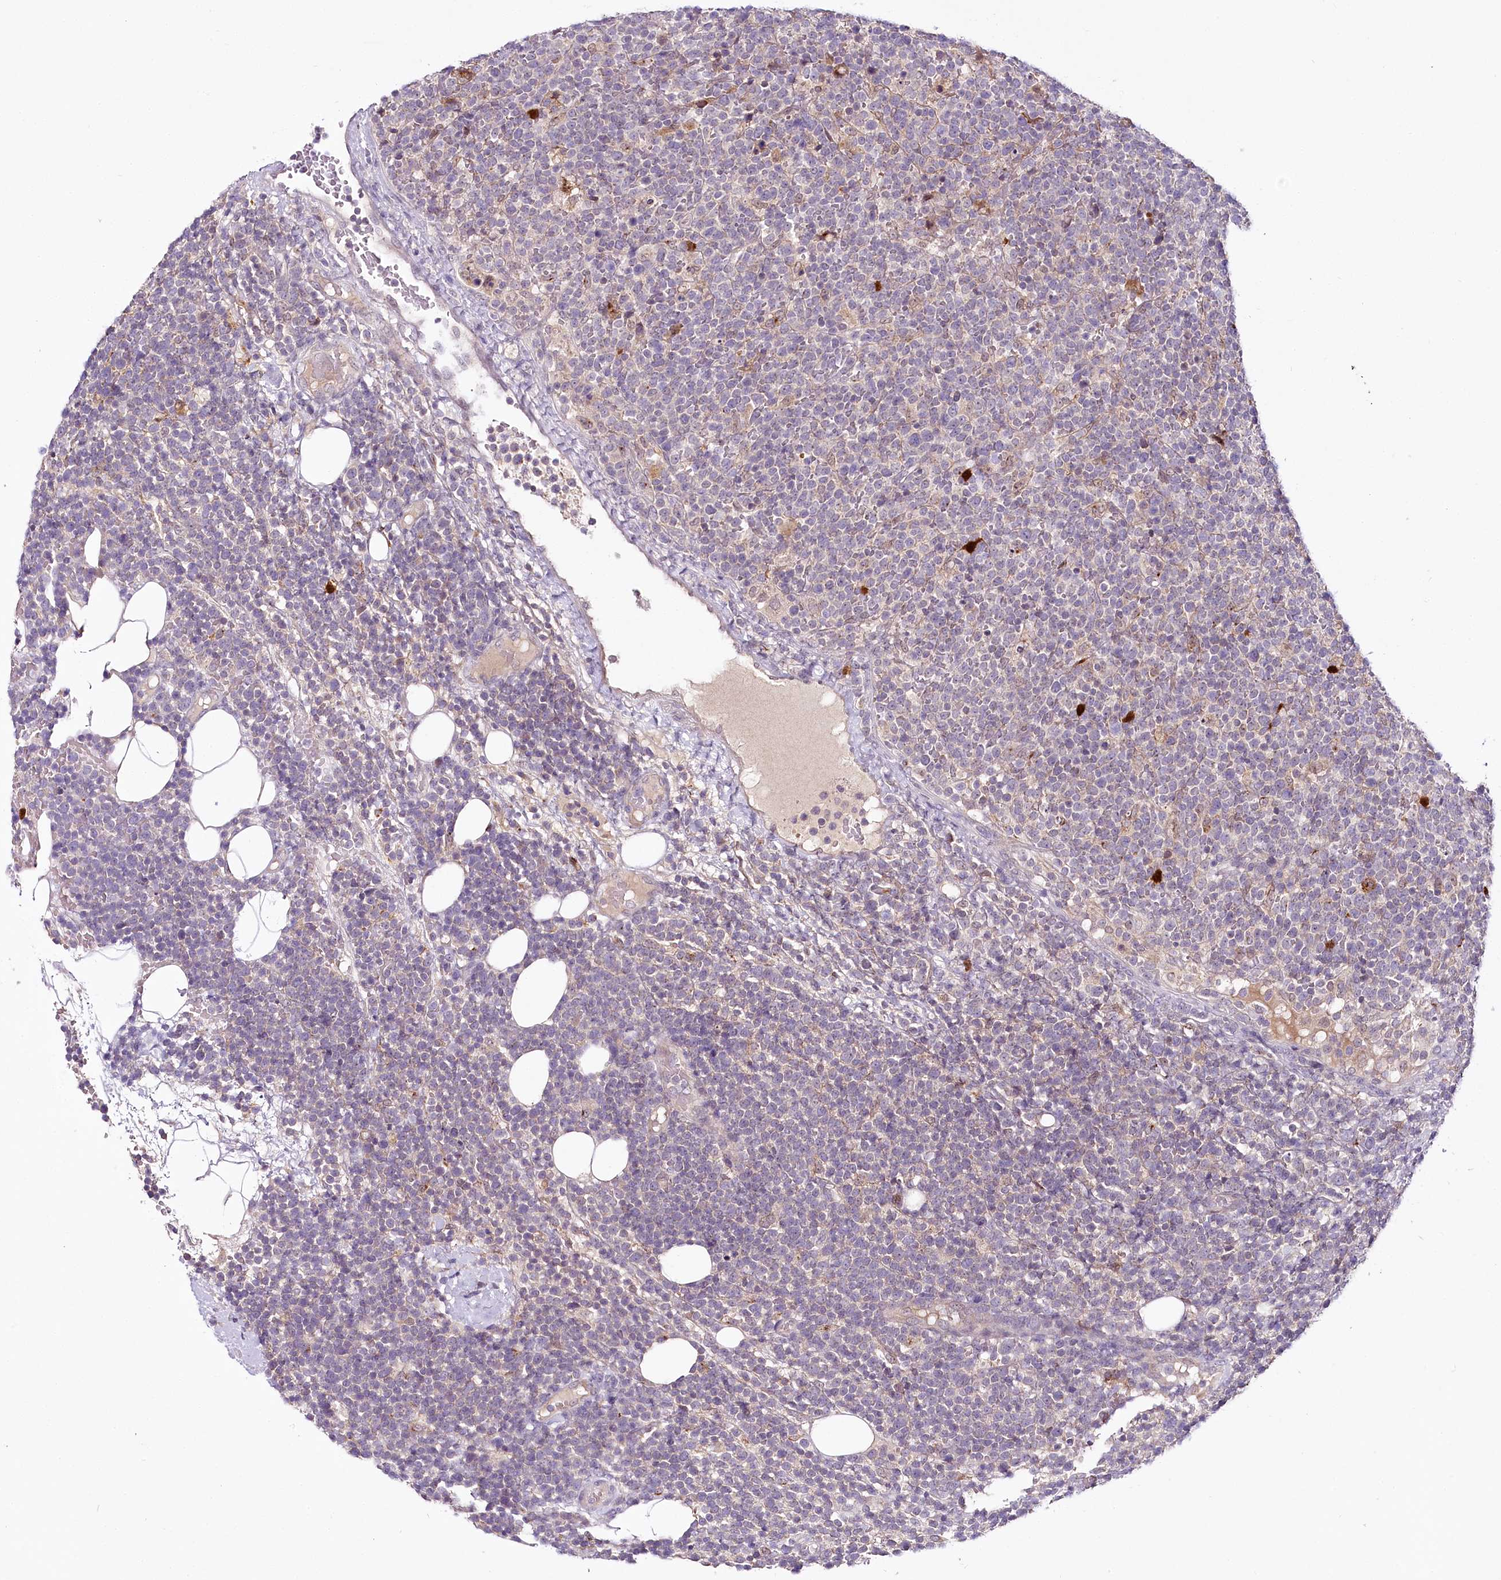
{"staining": {"intensity": "negative", "quantity": "none", "location": "none"}, "tissue": "lymphoma", "cell_type": "Tumor cells", "image_type": "cancer", "snomed": [{"axis": "morphology", "description": "Malignant lymphoma, non-Hodgkin's type, High grade"}, {"axis": "topography", "description": "Lymph node"}], "caption": "Immunohistochemistry photomicrograph of human lymphoma stained for a protein (brown), which displays no expression in tumor cells.", "gene": "VWA5A", "patient": {"sex": "male", "age": 61}}